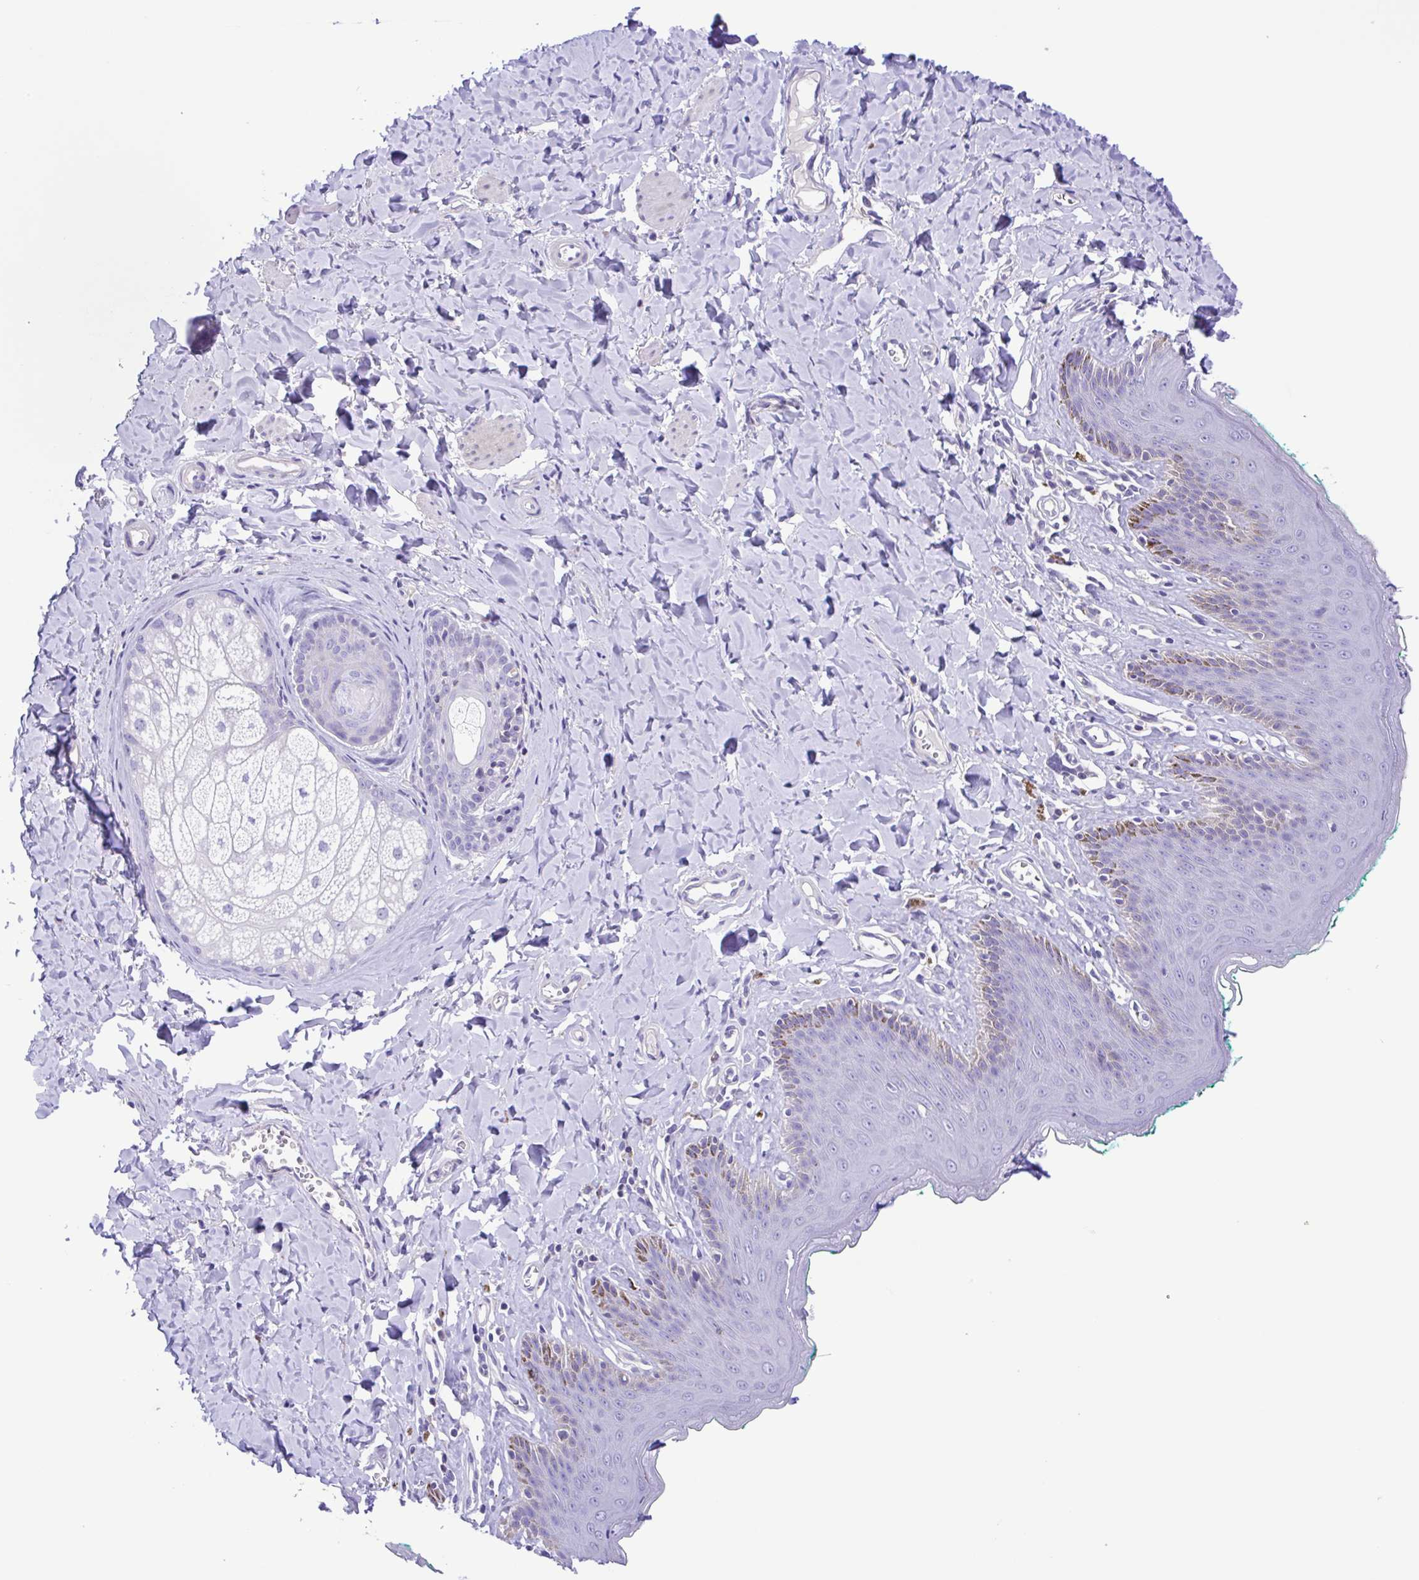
{"staining": {"intensity": "negative", "quantity": "none", "location": "none"}, "tissue": "skin", "cell_type": "Epidermal cells", "image_type": "normal", "snomed": [{"axis": "morphology", "description": "Normal tissue, NOS"}, {"axis": "topography", "description": "Vulva"}, {"axis": "topography", "description": "Peripheral nerve tissue"}], "caption": "Immunohistochemical staining of normal skin displays no significant positivity in epidermal cells.", "gene": "ISM2", "patient": {"sex": "female", "age": 66}}